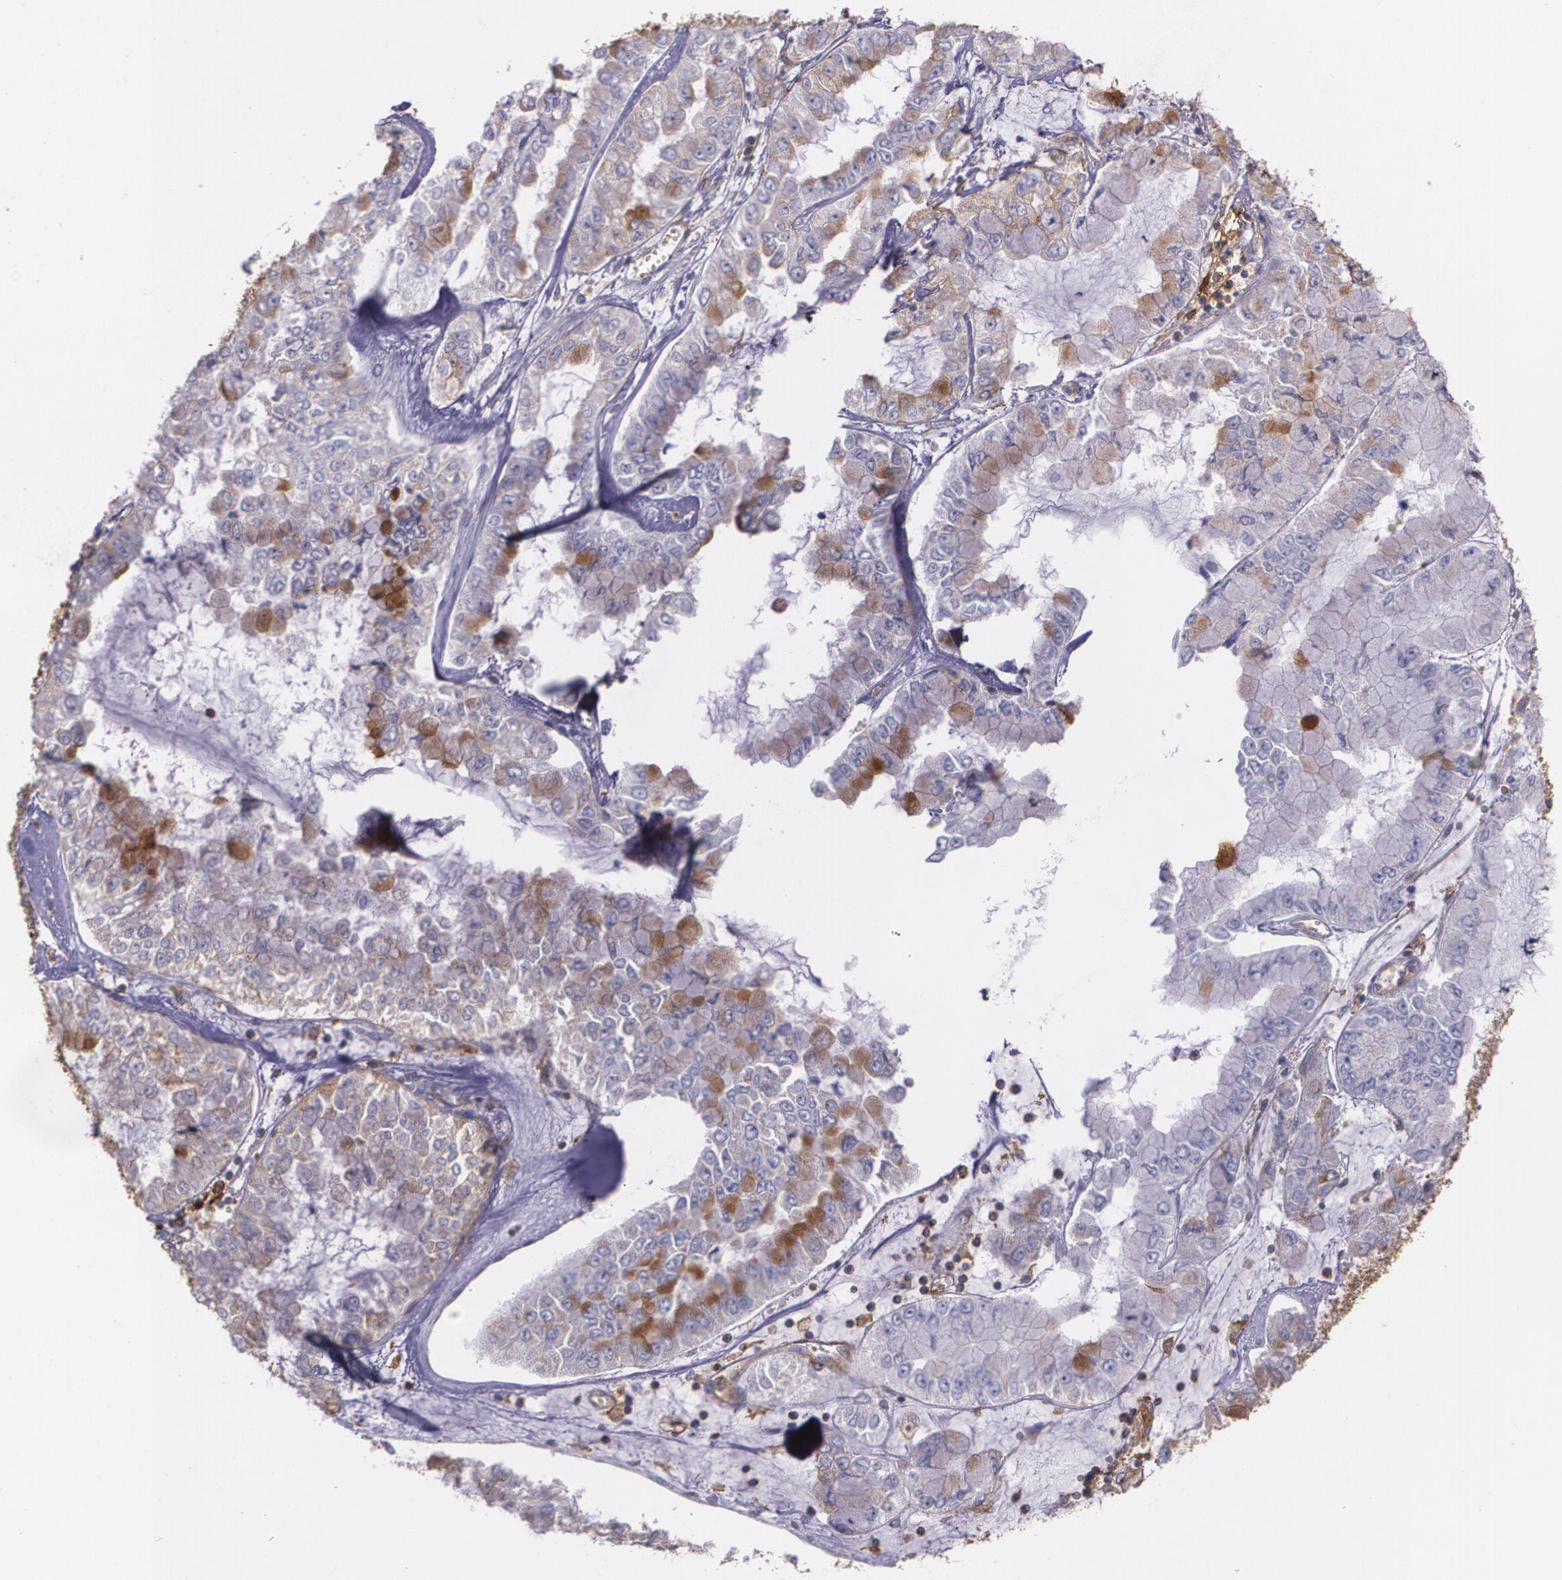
{"staining": {"intensity": "moderate", "quantity": "25%-75%", "location": "cytoplasmic/membranous"}, "tissue": "liver cancer", "cell_type": "Tumor cells", "image_type": "cancer", "snomed": [{"axis": "morphology", "description": "Cholangiocarcinoma"}, {"axis": "topography", "description": "Liver"}], "caption": "A high-resolution image shows IHC staining of liver cancer (cholangiocarcinoma), which reveals moderate cytoplasmic/membranous expression in about 25%-75% of tumor cells.", "gene": "B2M", "patient": {"sex": "female", "age": 79}}